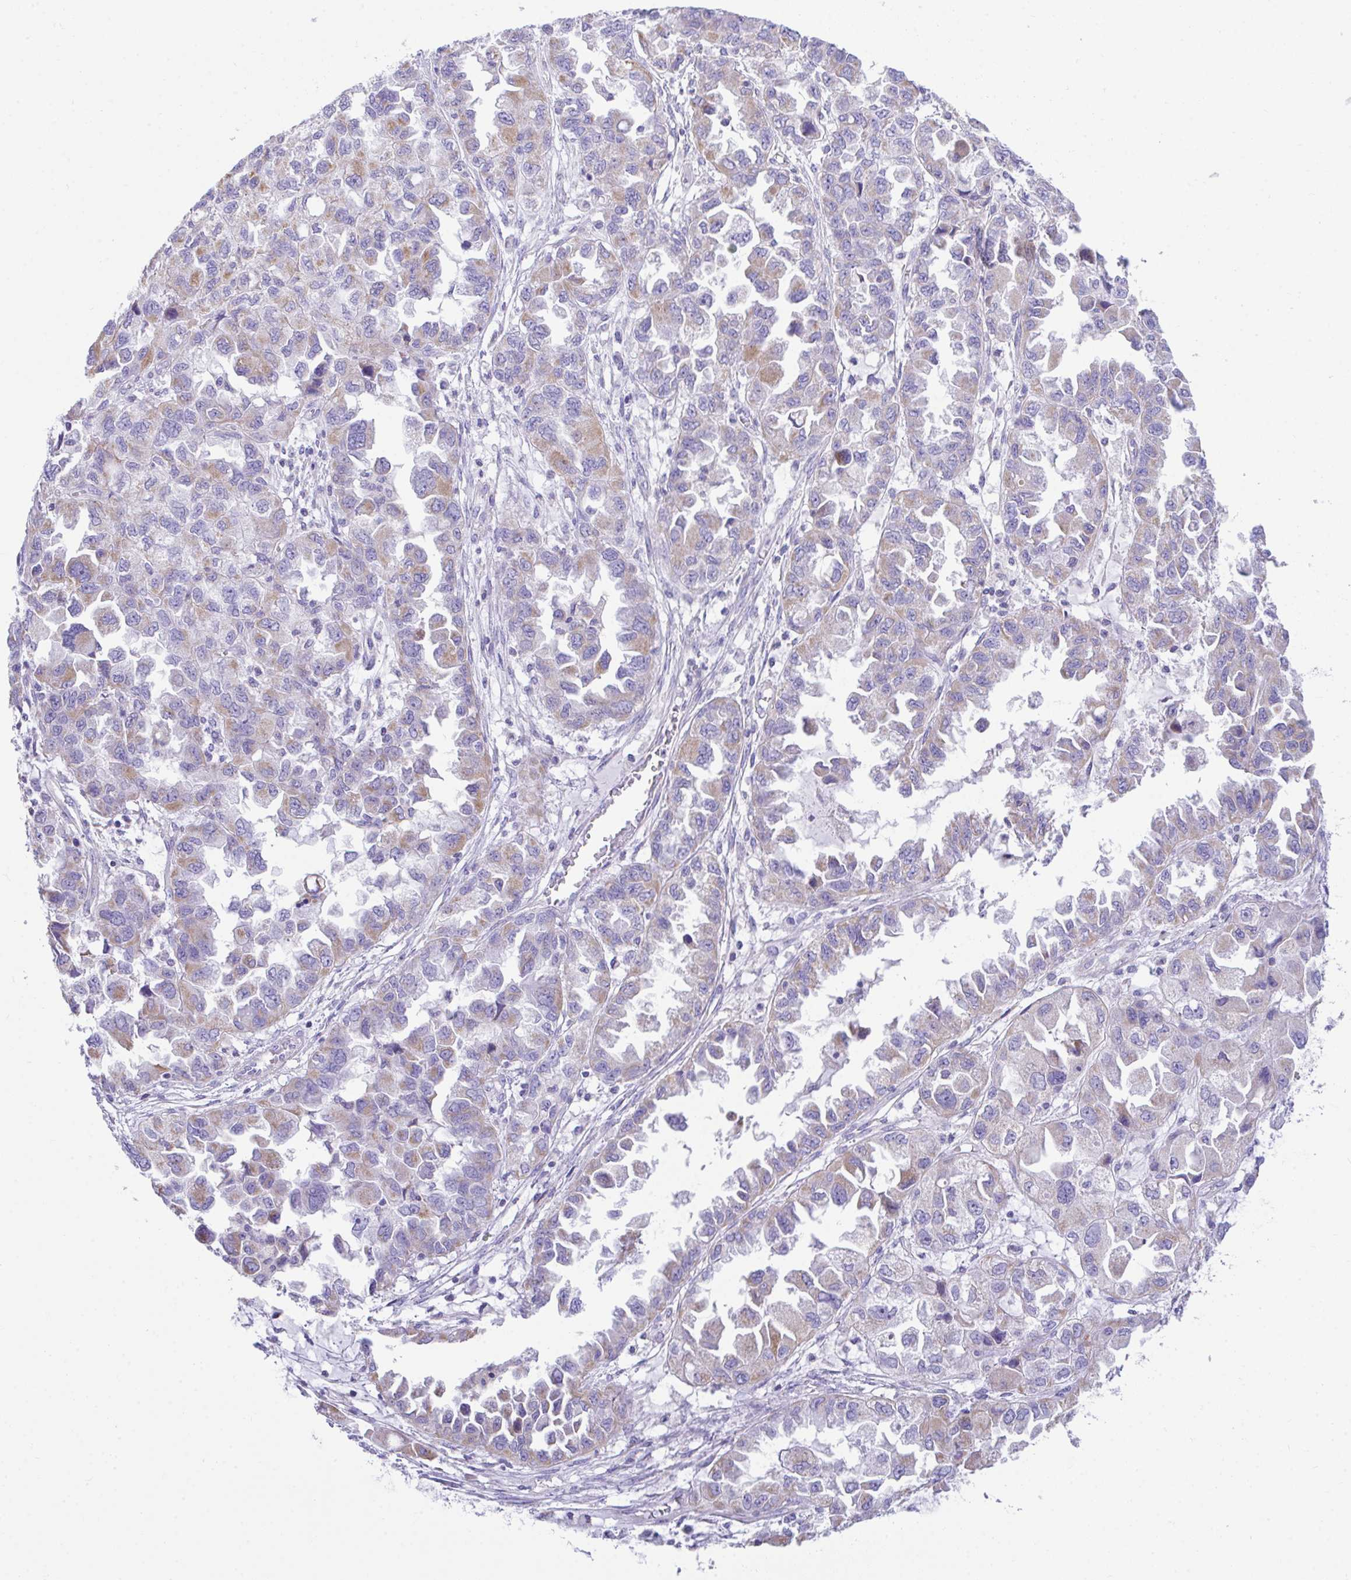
{"staining": {"intensity": "weak", "quantity": "25%-75%", "location": "cytoplasmic/membranous"}, "tissue": "ovarian cancer", "cell_type": "Tumor cells", "image_type": "cancer", "snomed": [{"axis": "morphology", "description": "Cystadenocarcinoma, serous, NOS"}, {"axis": "topography", "description": "Ovary"}], "caption": "Protein expression analysis of ovarian serous cystadenocarcinoma reveals weak cytoplasmic/membranous positivity in about 25%-75% of tumor cells.", "gene": "NLRP8", "patient": {"sex": "female", "age": 84}}